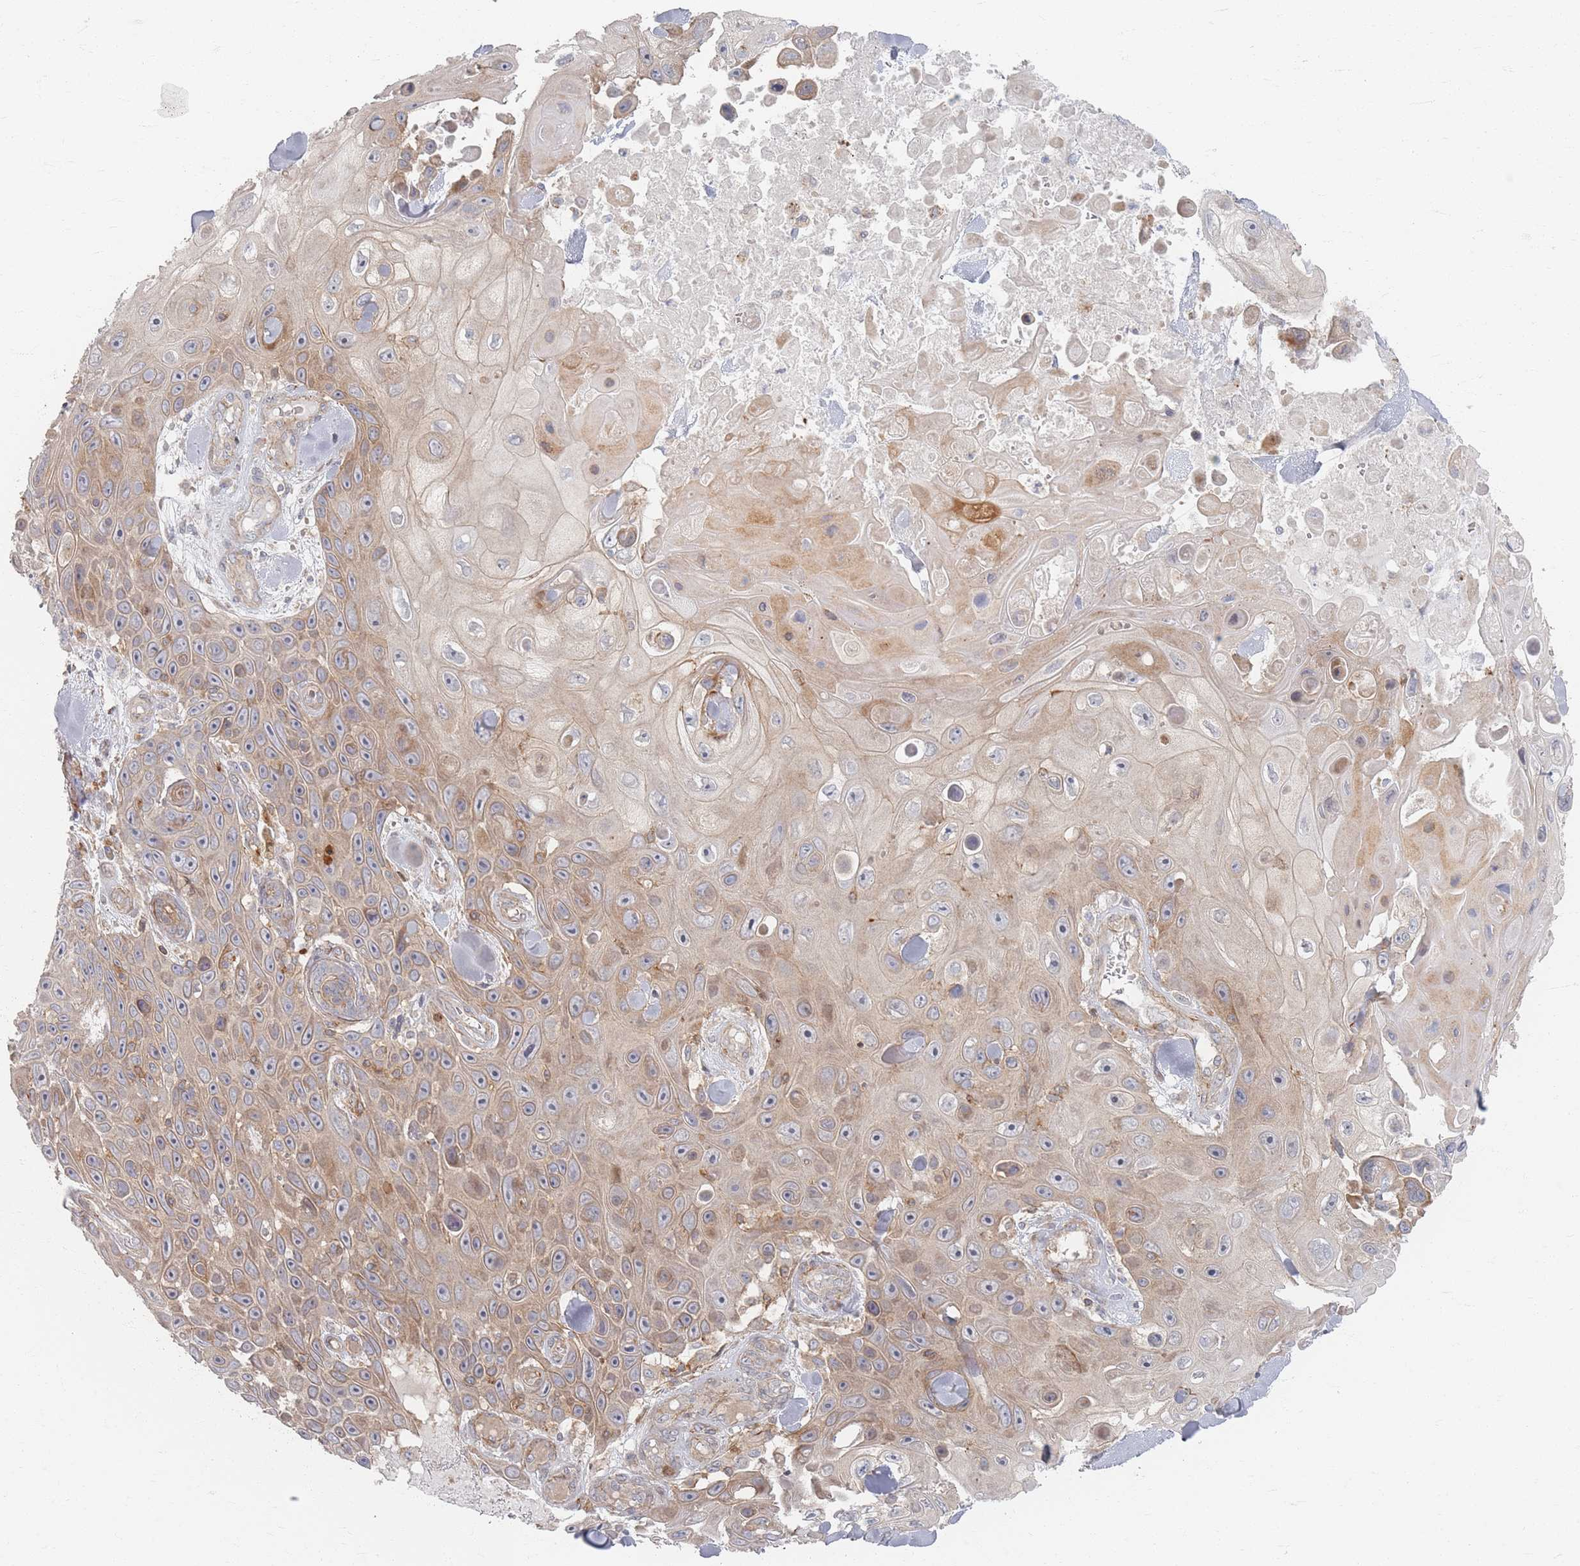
{"staining": {"intensity": "moderate", "quantity": "<25%", "location": "cytoplasmic/membranous"}, "tissue": "skin cancer", "cell_type": "Tumor cells", "image_type": "cancer", "snomed": [{"axis": "morphology", "description": "Squamous cell carcinoma, NOS"}, {"axis": "topography", "description": "Skin"}], "caption": "IHC (DAB) staining of squamous cell carcinoma (skin) exhibits moderate cytoplasmic/membranous protein positivity in approximately <25% of tumor cells. IHC stains the protein in brown and the nuclei are stained blue.", "gene": "ZNF852", "patient": {"sex": "male", "age": 82}}